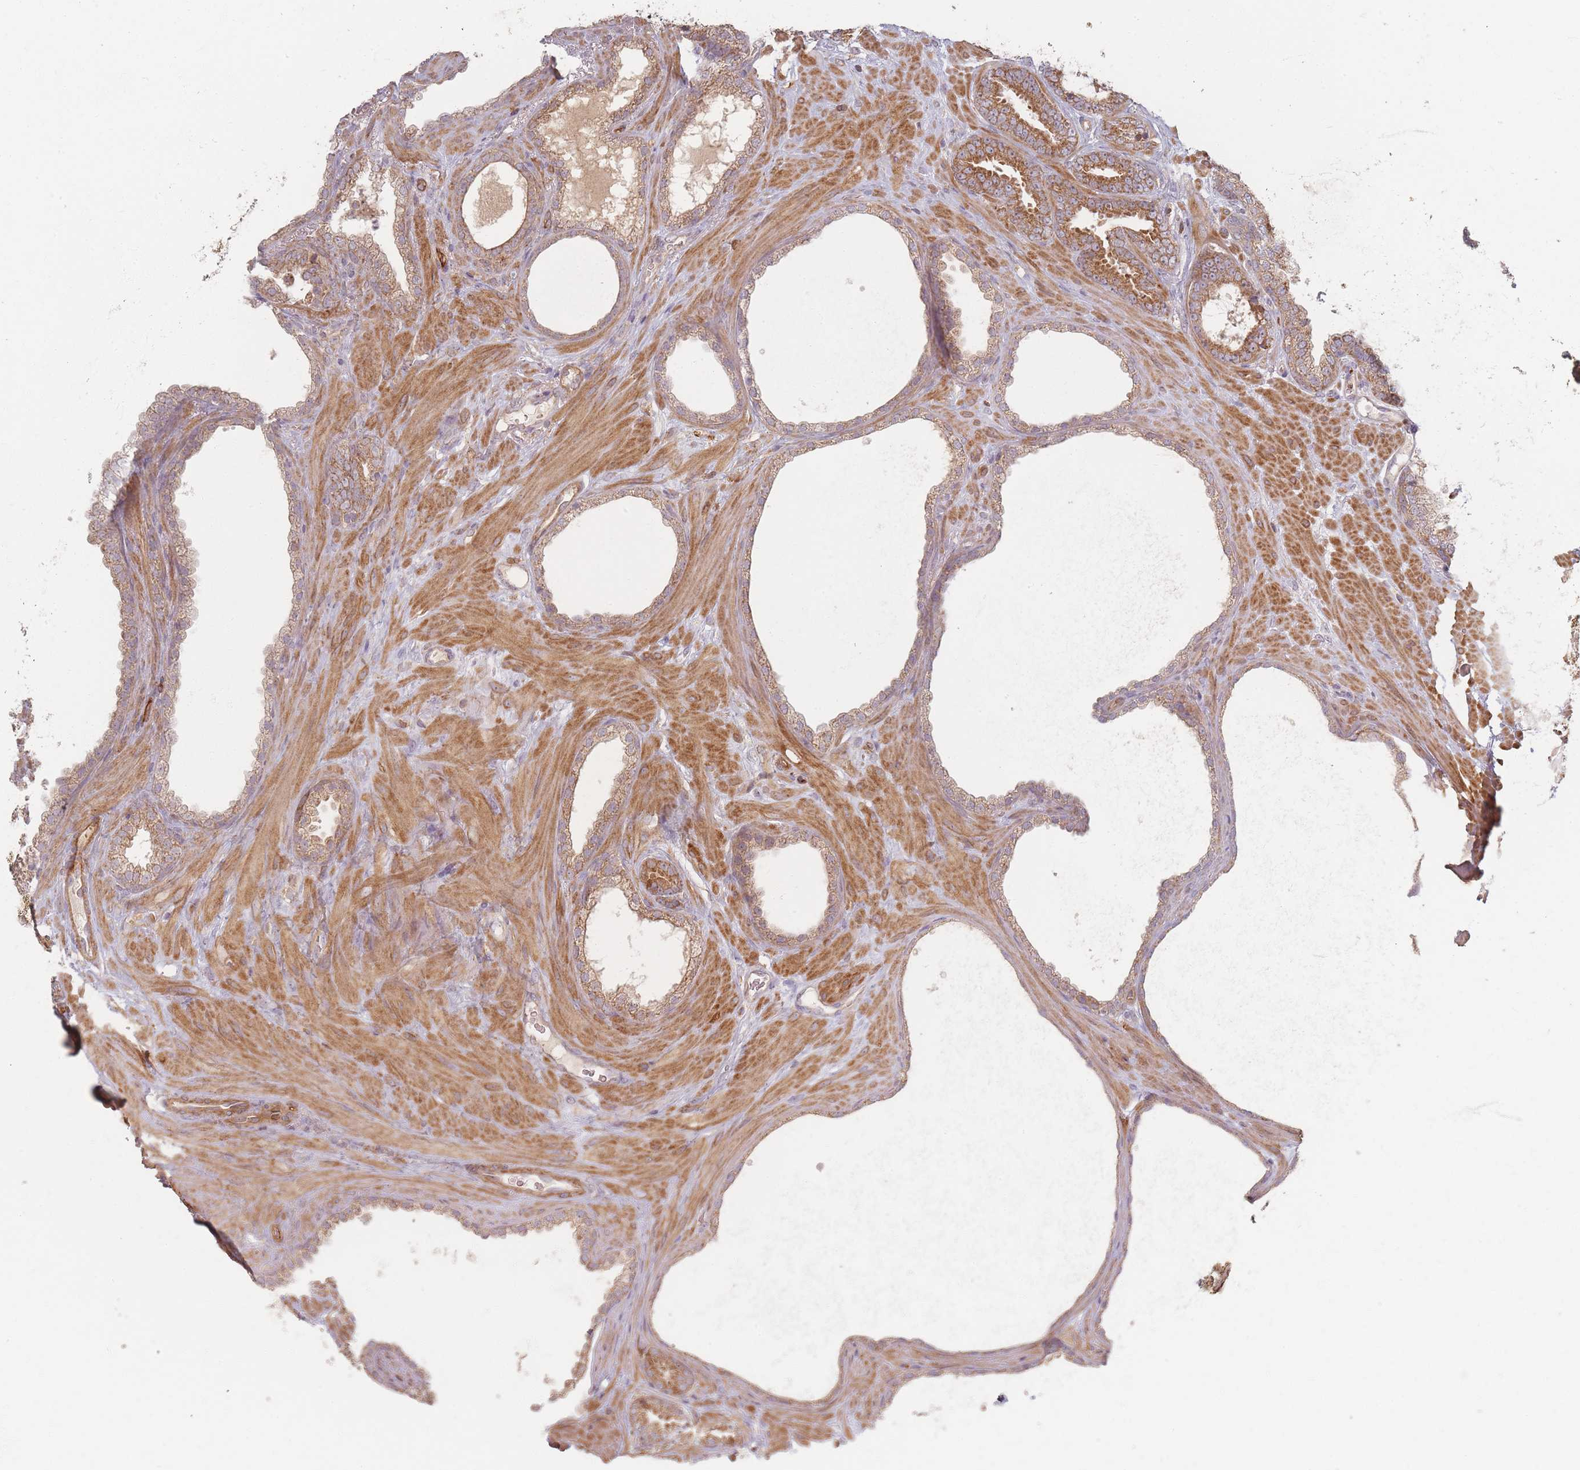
{"staining": {"intensity": "moderate", "quantity": ">75%", "location": "cytoplasmic/membranous"}, "tissue": "prostate cancer", "cell_type": "Tumor cells", "image_type": "cancer", "snomed": [{"axis": "morphology", "description": "Adenocarcinoma, Low grade"}, {"axis": "topography", "description": "Prostate"}], "caption": "Moderate cytoplasmic/membranous positivity for a protein is seen in approximately >75% of tumor cells of prostate low-grade adenocarcinoma using immunohistochemistry.", "gene": "MRPS6", "patient": {"sex": "male", "age": 62}}